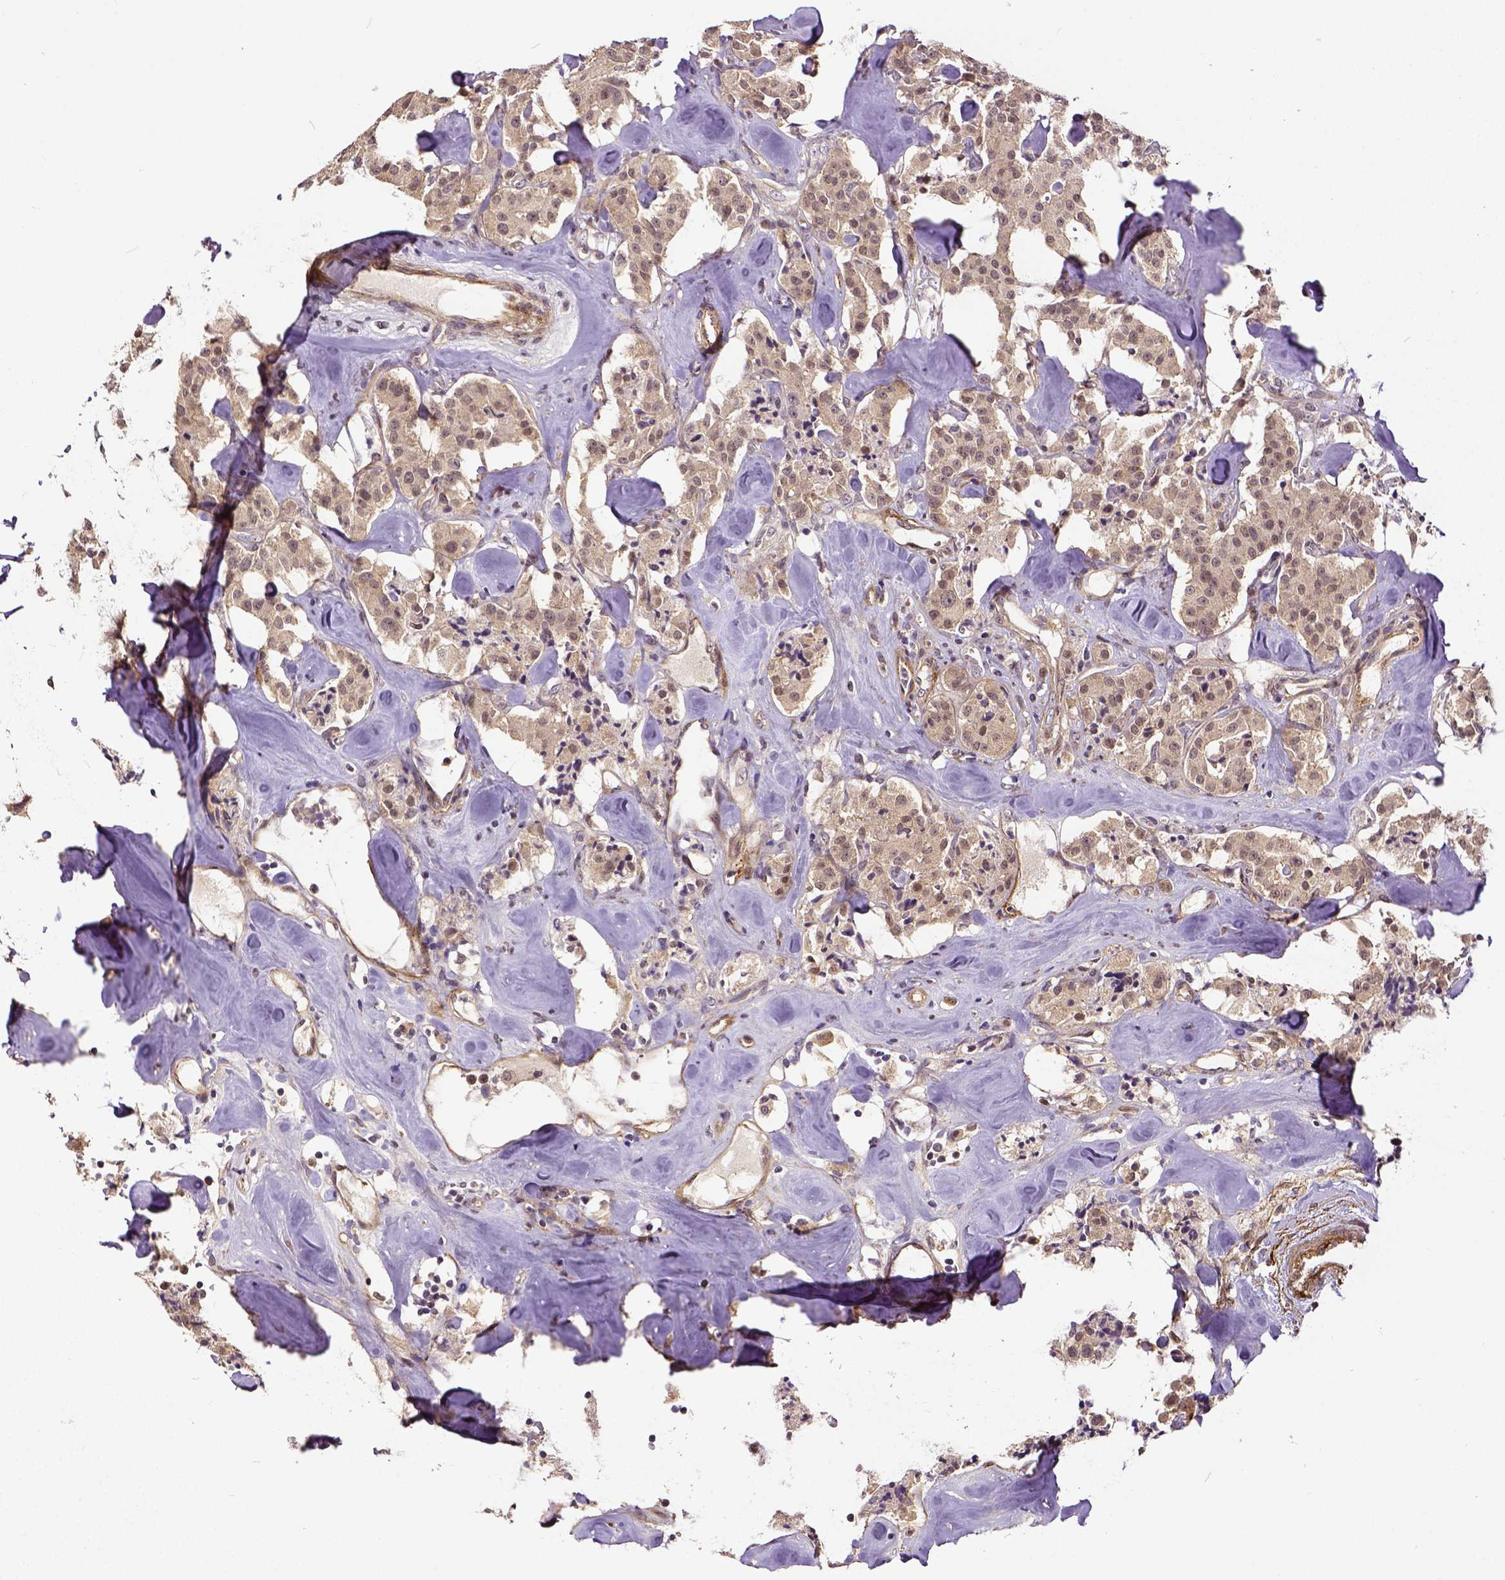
{"staining": {"intensity": "weak", "quantity": "25%-75%", "location": "cytoplasmic/membranous"}, "tissue": "carcinoid", "cell_type": "Tumor cells", "image_type": "cancer", "snomed": [{"axis": "morphology", "description": "Carcinoid, malignant, NOS"}, {"axis": "topography", "description": "Pancreas"}], "caption": "Carcinoid tissue demonstrates weak cytoplasmic/membranous expression in about 25%-75% of tumor cells", "gene": "DICER1", "patient": {"sex": "male", "age": 41}}